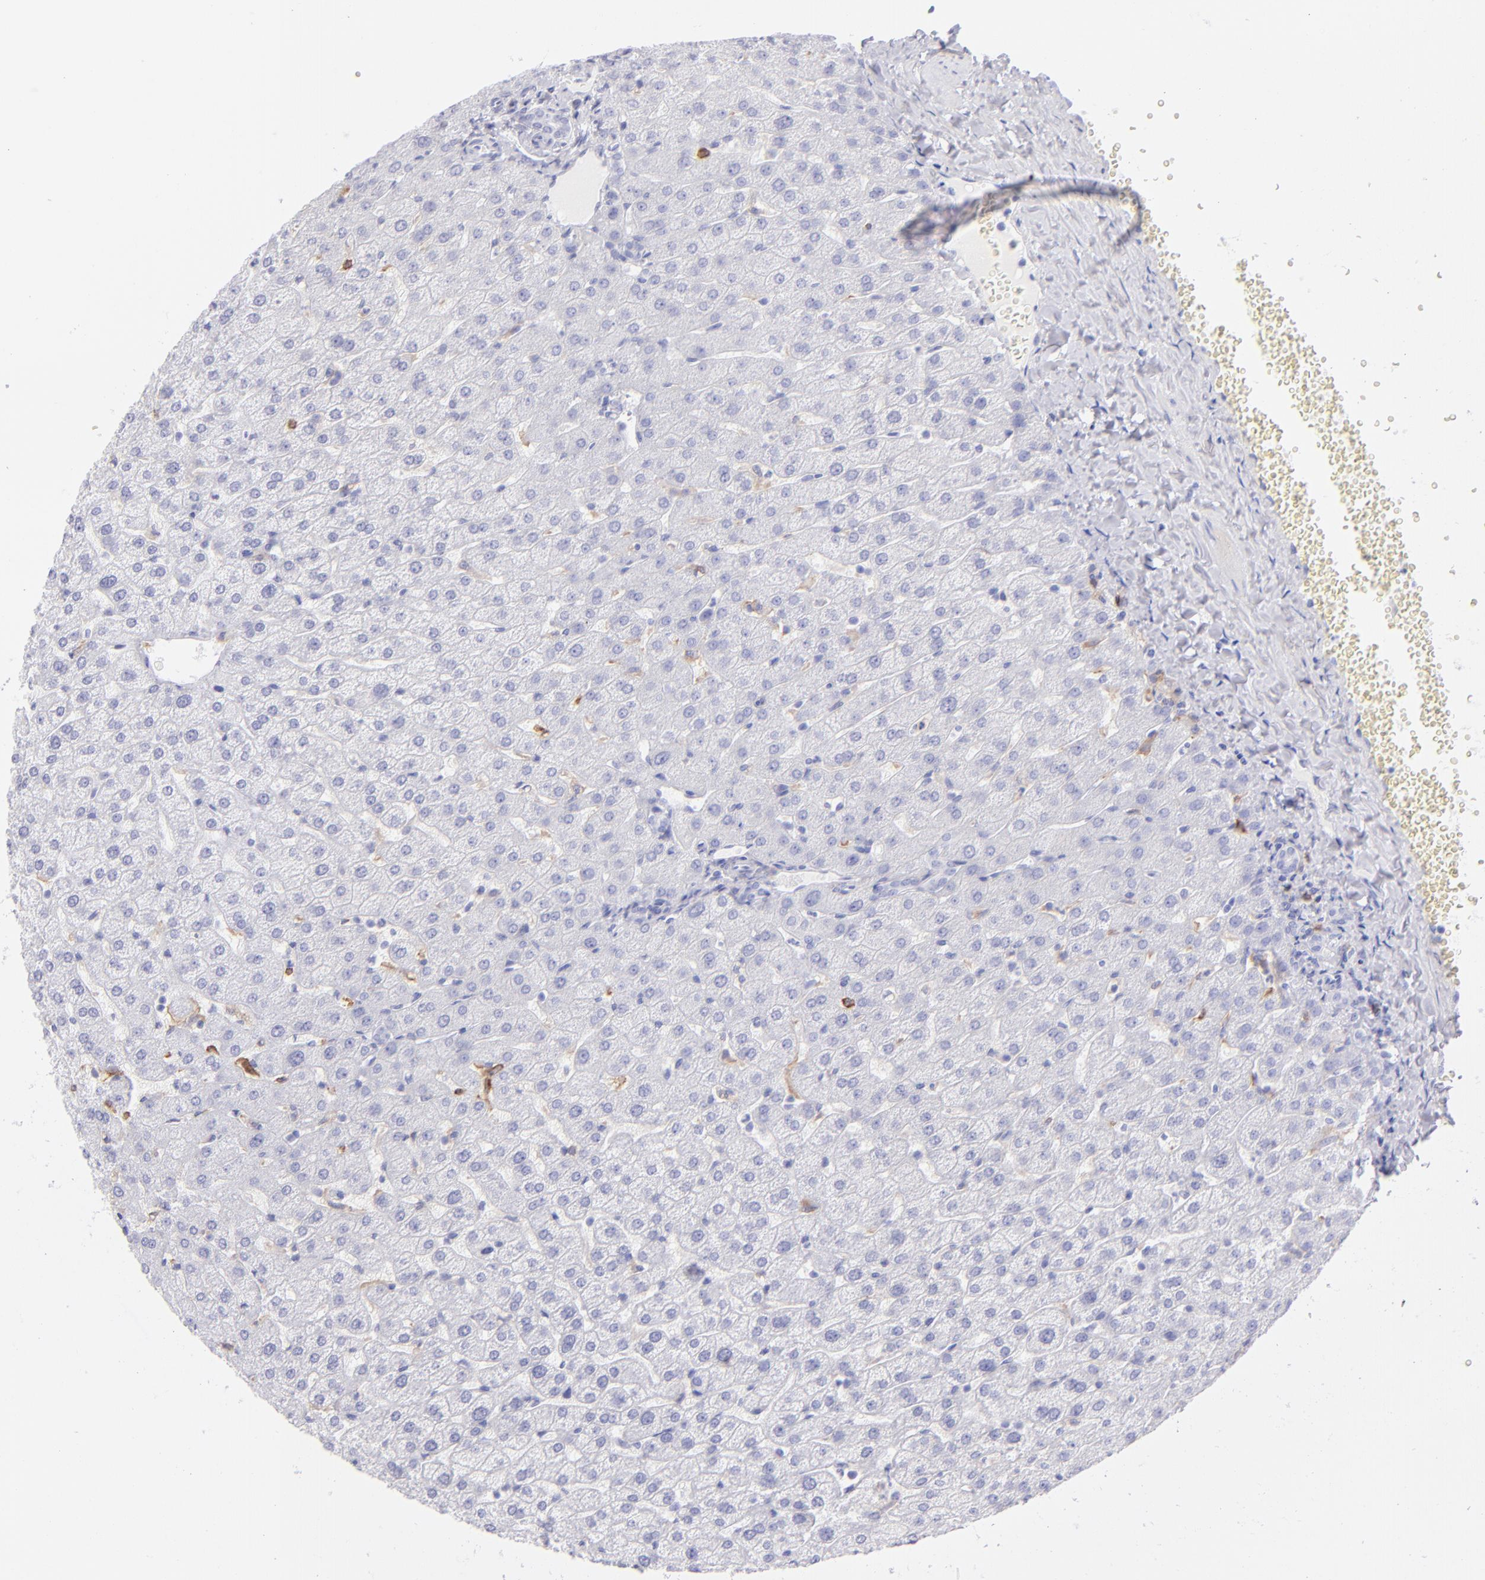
{"staining": {"intensity": "negative", "quantity": "none", "location": "none"}, "tissue": "liver", "cell_type": "Cholangiocytes", "image_type": "normal", "snomed": [{"axis": "morphology", "description": "Normal tissue, NOS"}, {"axis": "morphology", "description": "Fibrosis, NOS"}, {"axis": "topography", "description": "Liver"}], "caption": "Immunohistochemistry micrograph of unremarkable liver: liver stained with DAB demonstrates no significant protein staining in cholangiocytes. The staining was performed using DAB (3,3'-diaminobenzidine) to visualize the protein expression in brown, while the nuclei were stained in blue with hematoxylin (Magnification: 20x).", "gene": "CD72", "patient": {"sex": "female", "age": 29}}